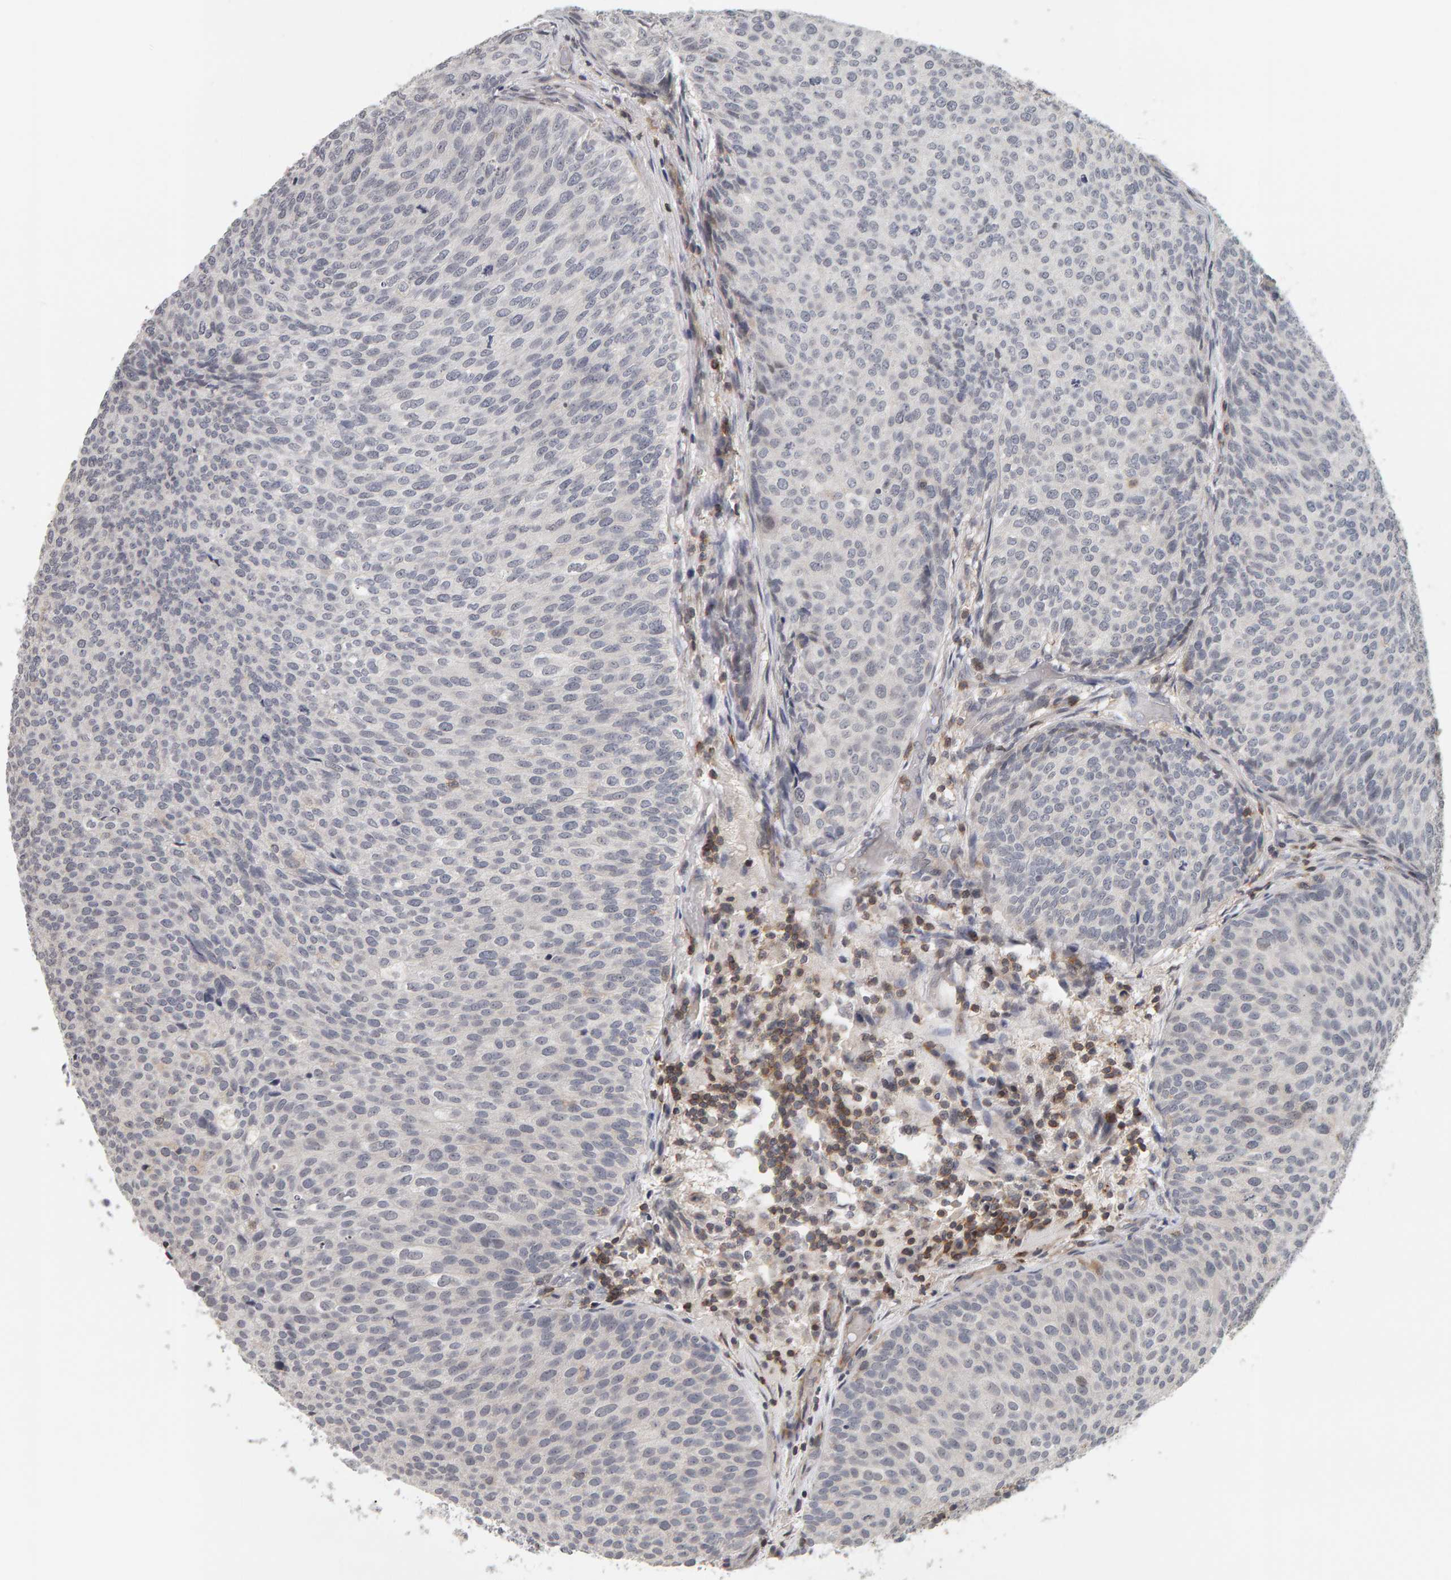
{"staining": {"intensity": "negative", "quantity": "none", "location": "none"}, "tissue": "urothelial cancer", "cell_type": "Tumor cells", "image_type": "cancer", "snomed": [{"axis": "morphology", "description": "Urothelial carcinoma, Low grade"}, {"axis": "topography", "description": "Urinary bladder"}], "caption": "DAB immunohistochemical staining of urothelial cancer reveals no significant positivity in tumor cells.", "gene": "TEFM", "patient": {"sex": "male", "age": 86}}